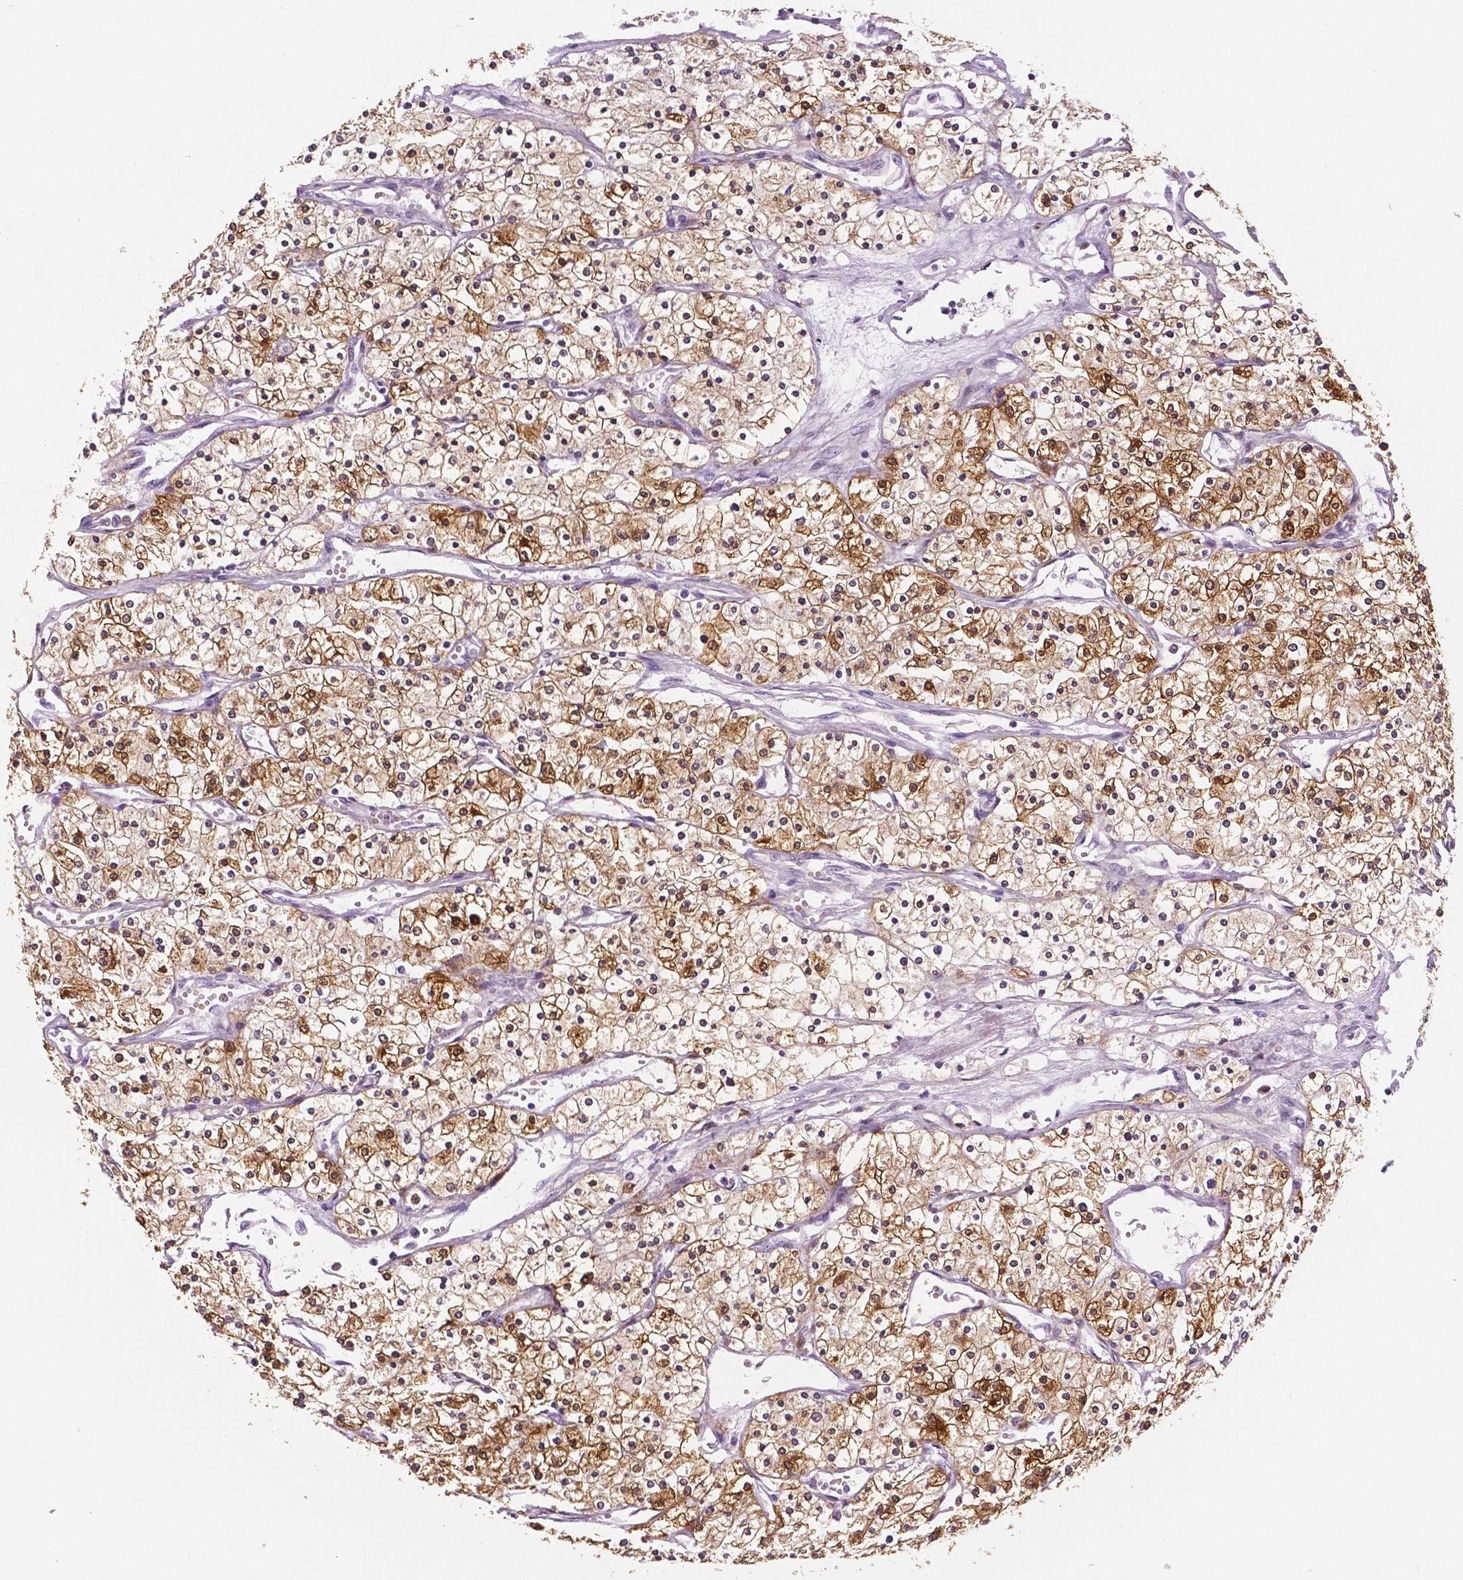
{"staining": {"intensity": "moderate", "quantity": ">75%", "location": "cytoplasmic/membranous"}, "tissue": "renal cancer", "cell_type": "Tumor cells", "image_type": "cancer", "snomed": [{"axis": "morphology", "description": "Adenocarcinoma, NOS"}, {"axis": "topography", "description": "Kidney"}], "caption": "This image exhibits immunohistochemistry (IHC) staining of human renal adenocarcinoma, with medium moderate cytoplasmic/membranous positivity in approximately >75% of tumor cells.", "gene": "PHGDH", "patient": {"sex": "male", "age": 80}}